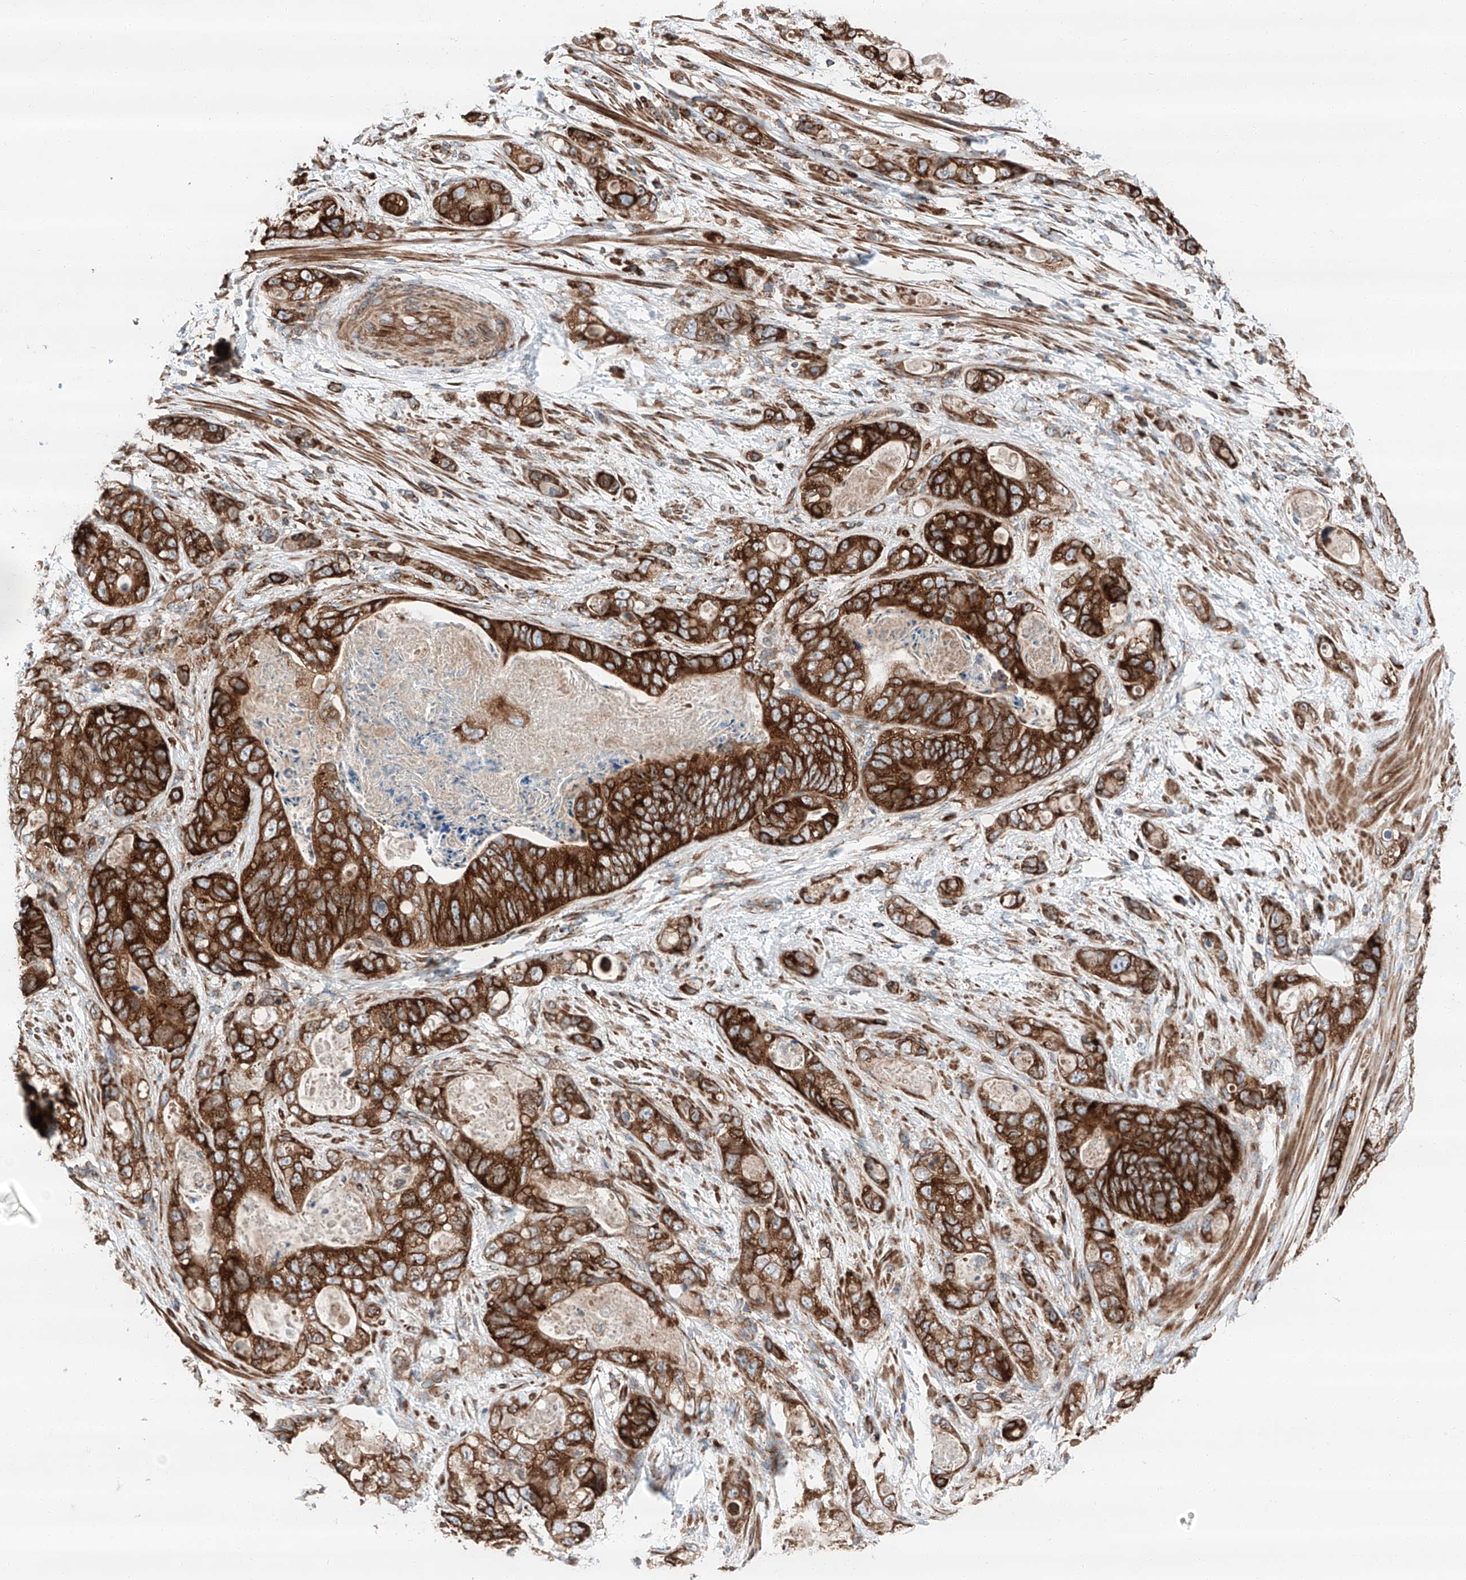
{"staining": {"intensity": "strong", "quantity": ">75%", "location": "cytoplasmic/membranous"}, "tissue": "stomach cancer", "cell_type": "Tumor cells", "image_type": "cancer", "snomed": [{"axis": "morphology", "description": "Normal tissue, NOS"}, {"axis": "morphology", "description": "Adenocarcinoma, NOS"}, {"axis": "topography", "description": "Stomach"}], "caption": "Immunohistochemical staining of human adenocarcinoma (stomach) shows high levels of strong cytoplasmic/membranous protein expression in about >75% of tumor cells.", "gene": "ZC3H15", "patient": {"sex": "female", "age": 89}}